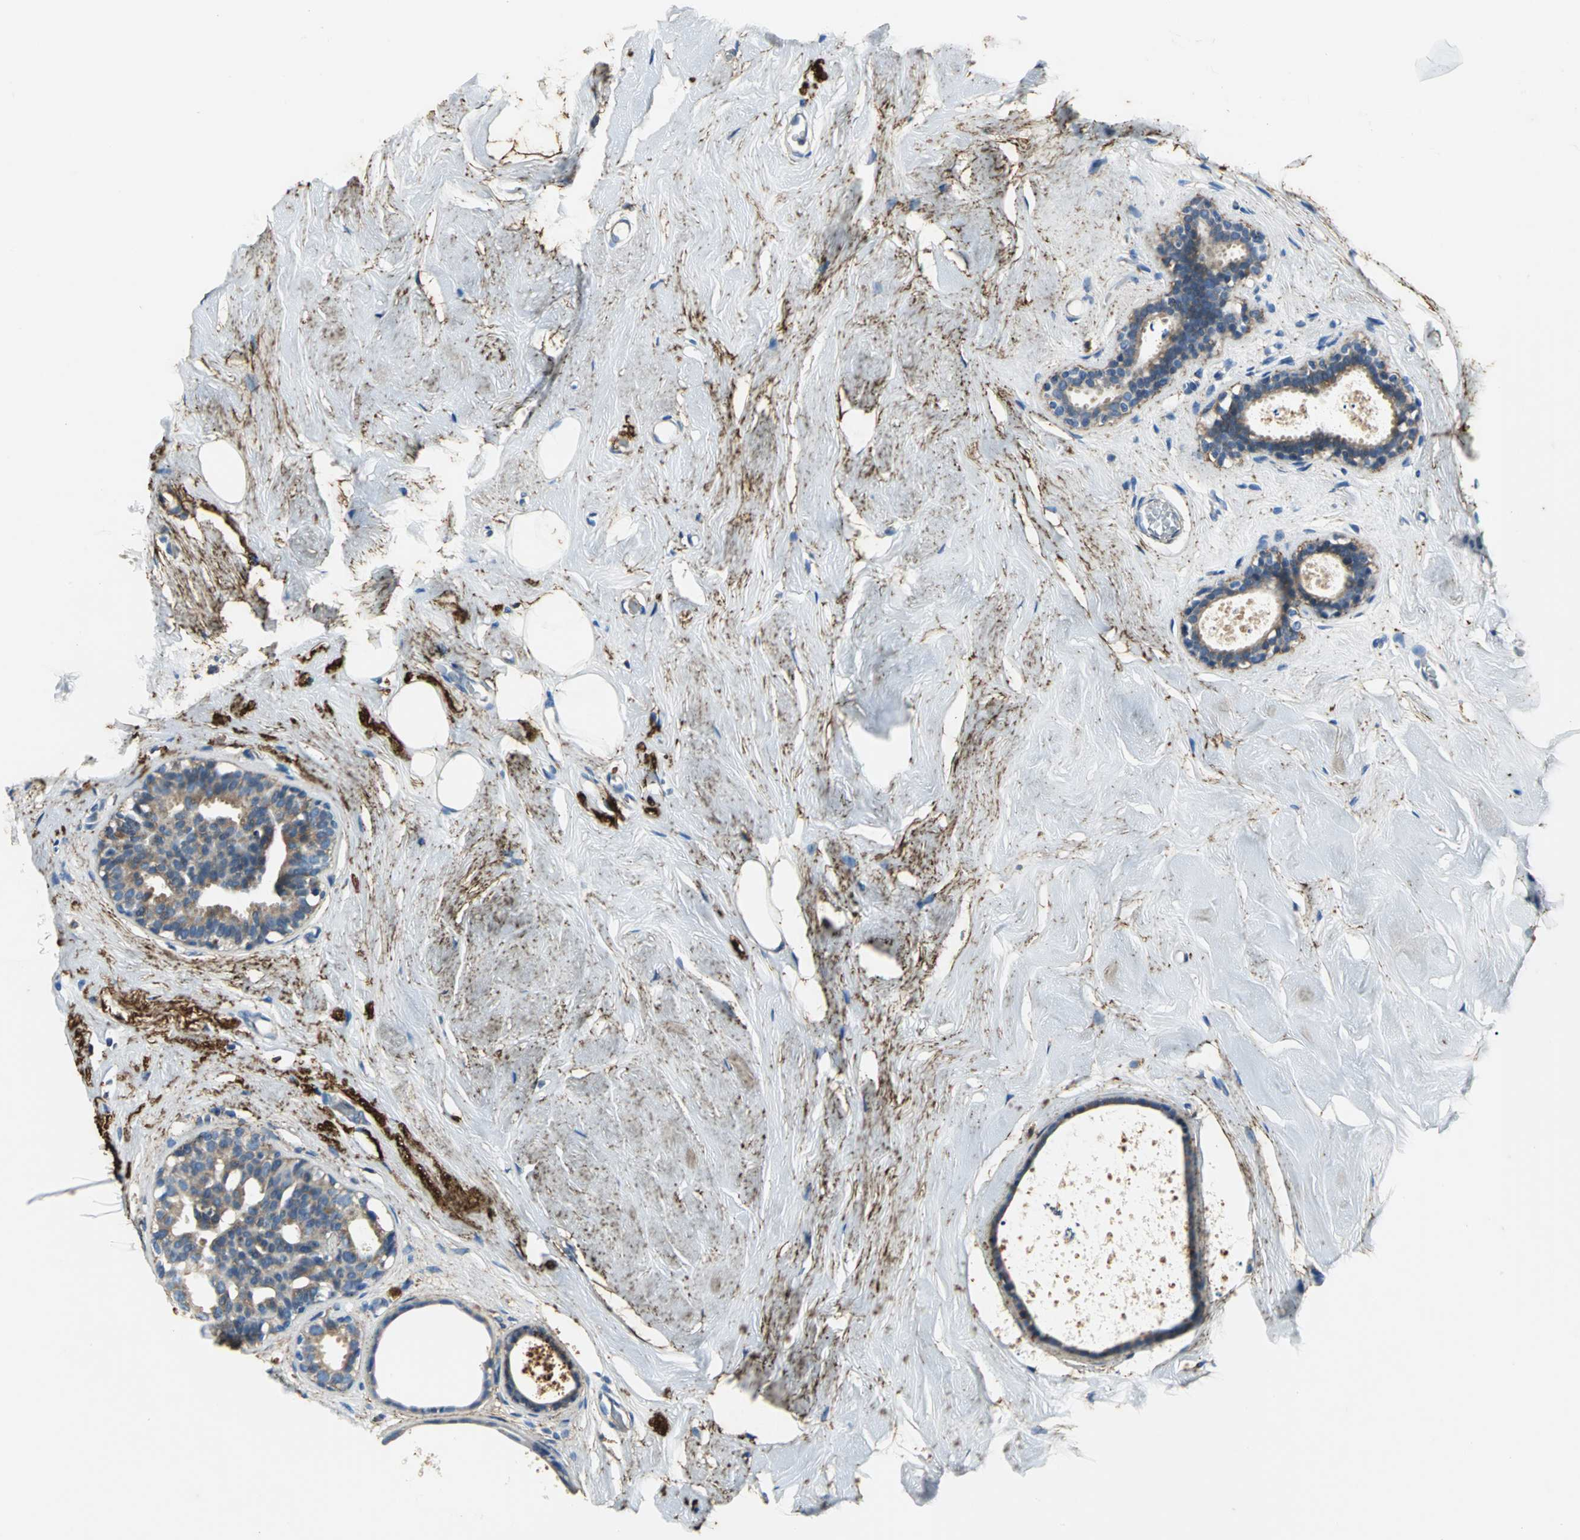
{"staining": {"intensity": "negative", "quantity": "none", "location": "none"}, "tissue": "breast", "cell_type": "Adipocytes", "image_type": "normal", "snomed": [{"axis": "morphology", "description": "Normal tissue, NOS"}, {"axis": "topography", "description": "Breast"}], "caption": "IHC photomicrograph of unremarkable breast stained for a protein (brown), which demonstrates no expression in adipocytes. (Brightfield microscopy of DAB IHC at high magnification).", "gene": "SLC16A7", "patient": {"sex": "female", "age": 75}}